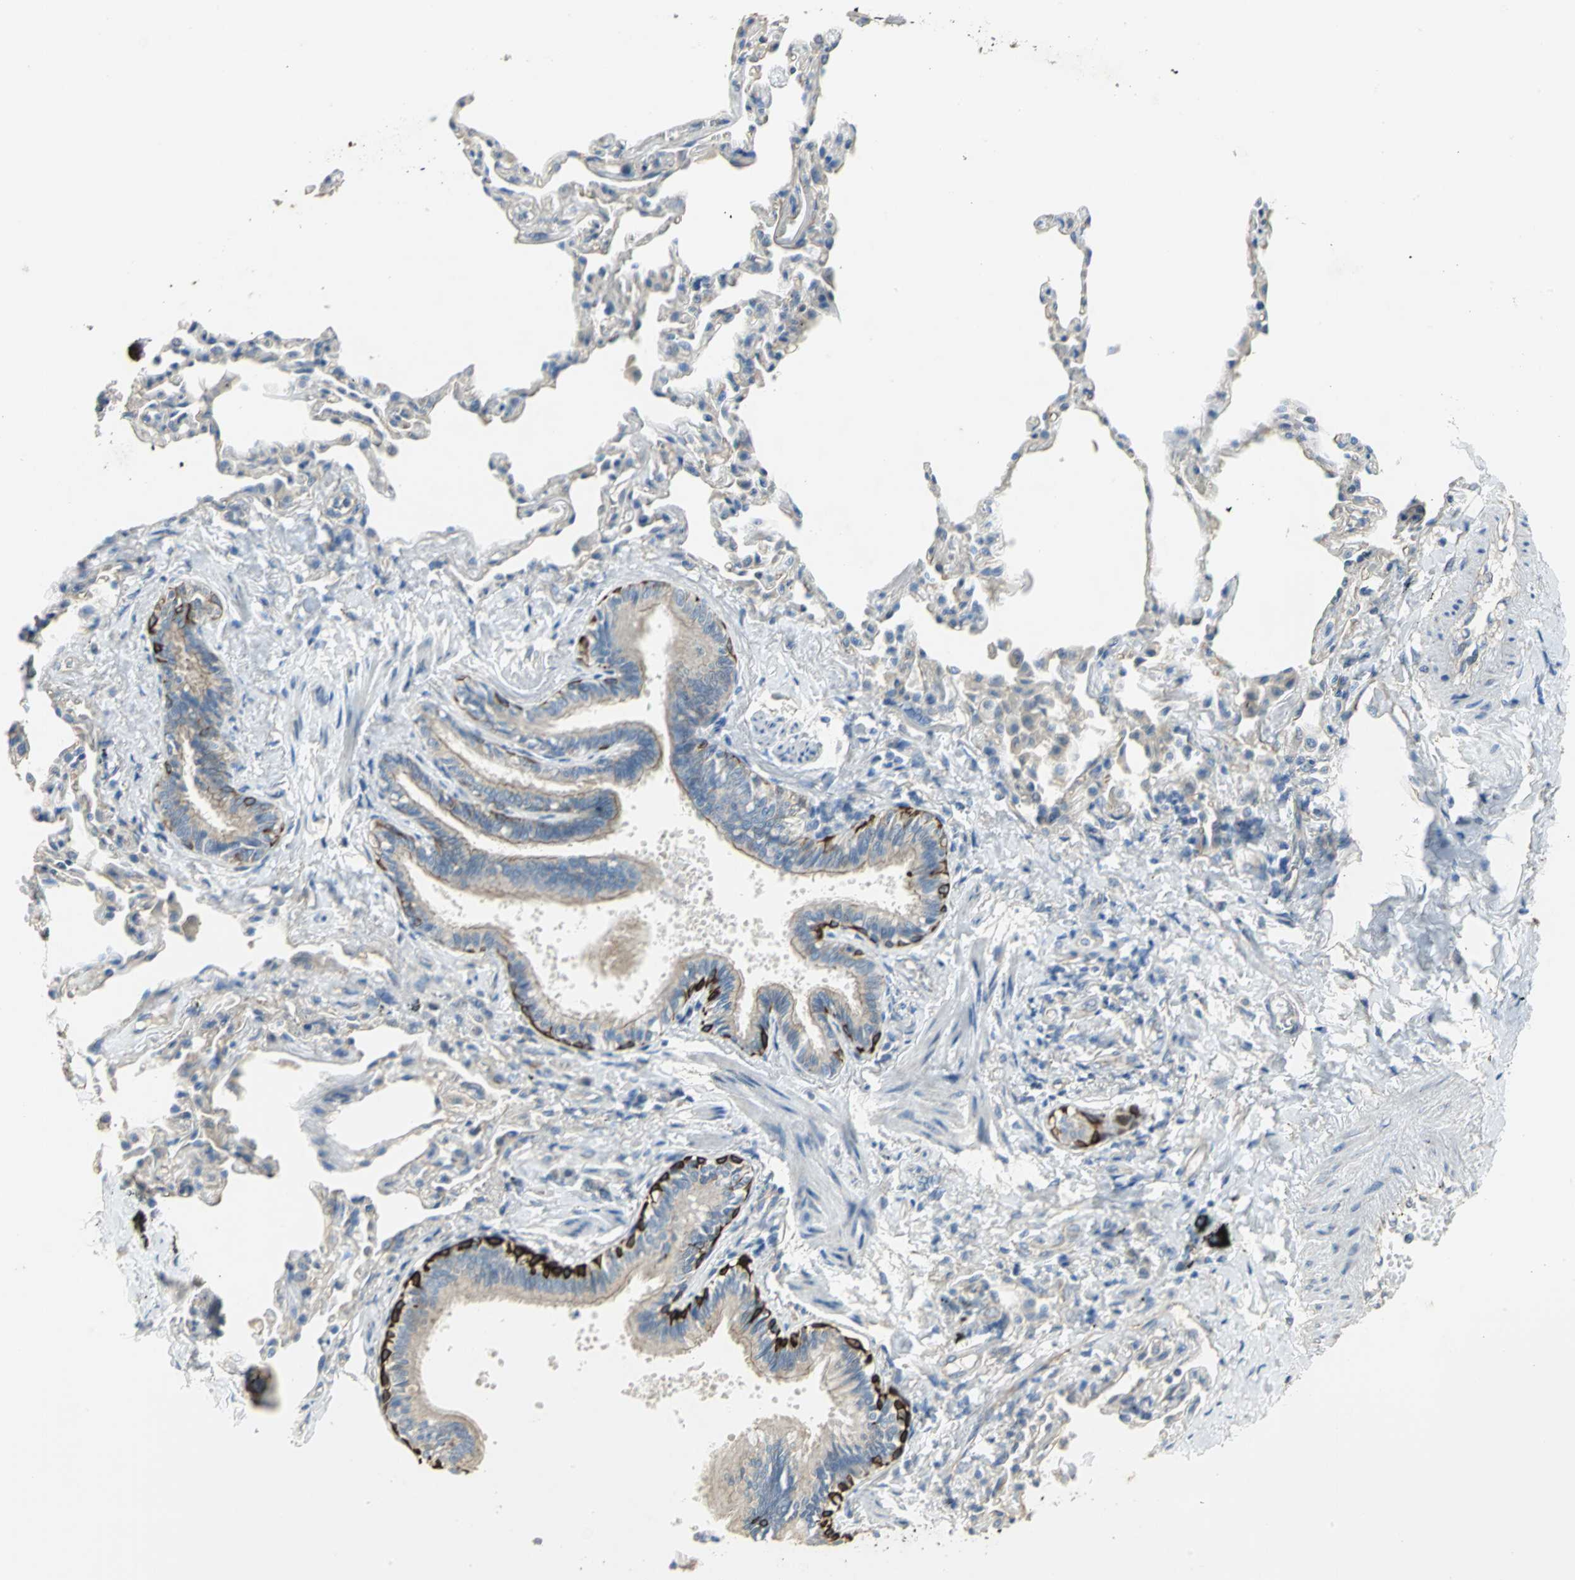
{"staining": {"intensity": "strong", "quantity": "25%-75%", "location": "cytoplasmic/membranous"}, "tissue": "bronchus", "cell_type": "Respiratory epithelial cells", "image_type": "normal", "snomed": [{"axis": "morphology", "description": "Normal tissue, NOS"}, {"axis": "topography", "description": "Lung"}], "caption": "Immunohistochemistry histopathology image of benign human bronchus stained for a protein (brown), which demonstrates high levels of strong cytoplasmic/membranous expression in approximately 25%-75% of respiratory epithelial cells.", "gene": "HTR1F", "patient": {"sex": "male", "age": 64}}